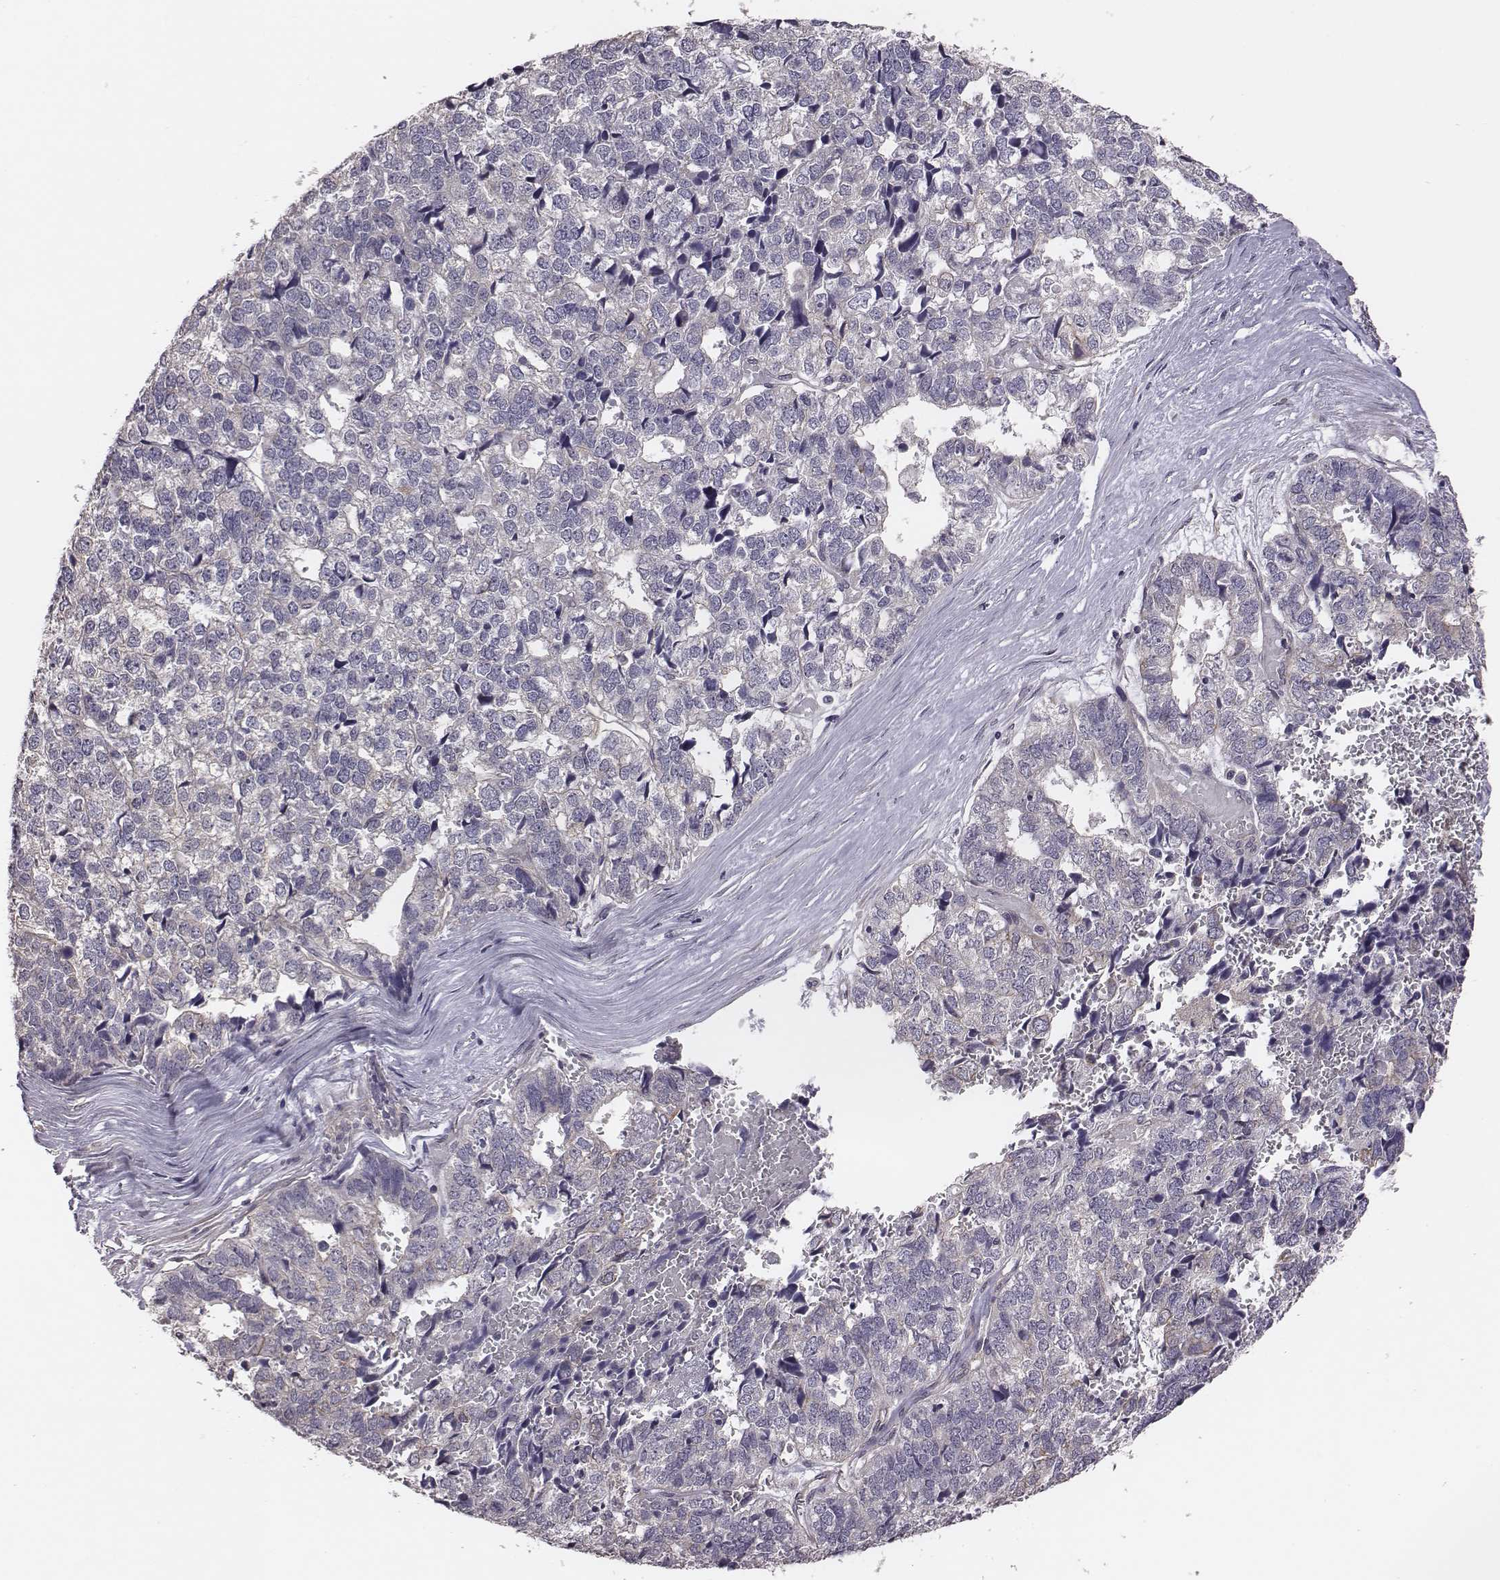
{"staining": {"intensity": "negative", "quantity": "none", "location": "none"}, "tissue": "stomach cancer", "cell_type": "Tumor cells", "image_type": "cancer", "snomed": [{"axis": "morphology", "description": "Adenocarcinoma, NOS"}, {"axis": "topography", "description": "Stomach"}], "caption": "Human stomach cancer stained for a protein using immunohistochemistry demonstrates no positivity in tumor cells.", "gene": "SCARF1", "patient": {"sex": "male", "age": 69}}